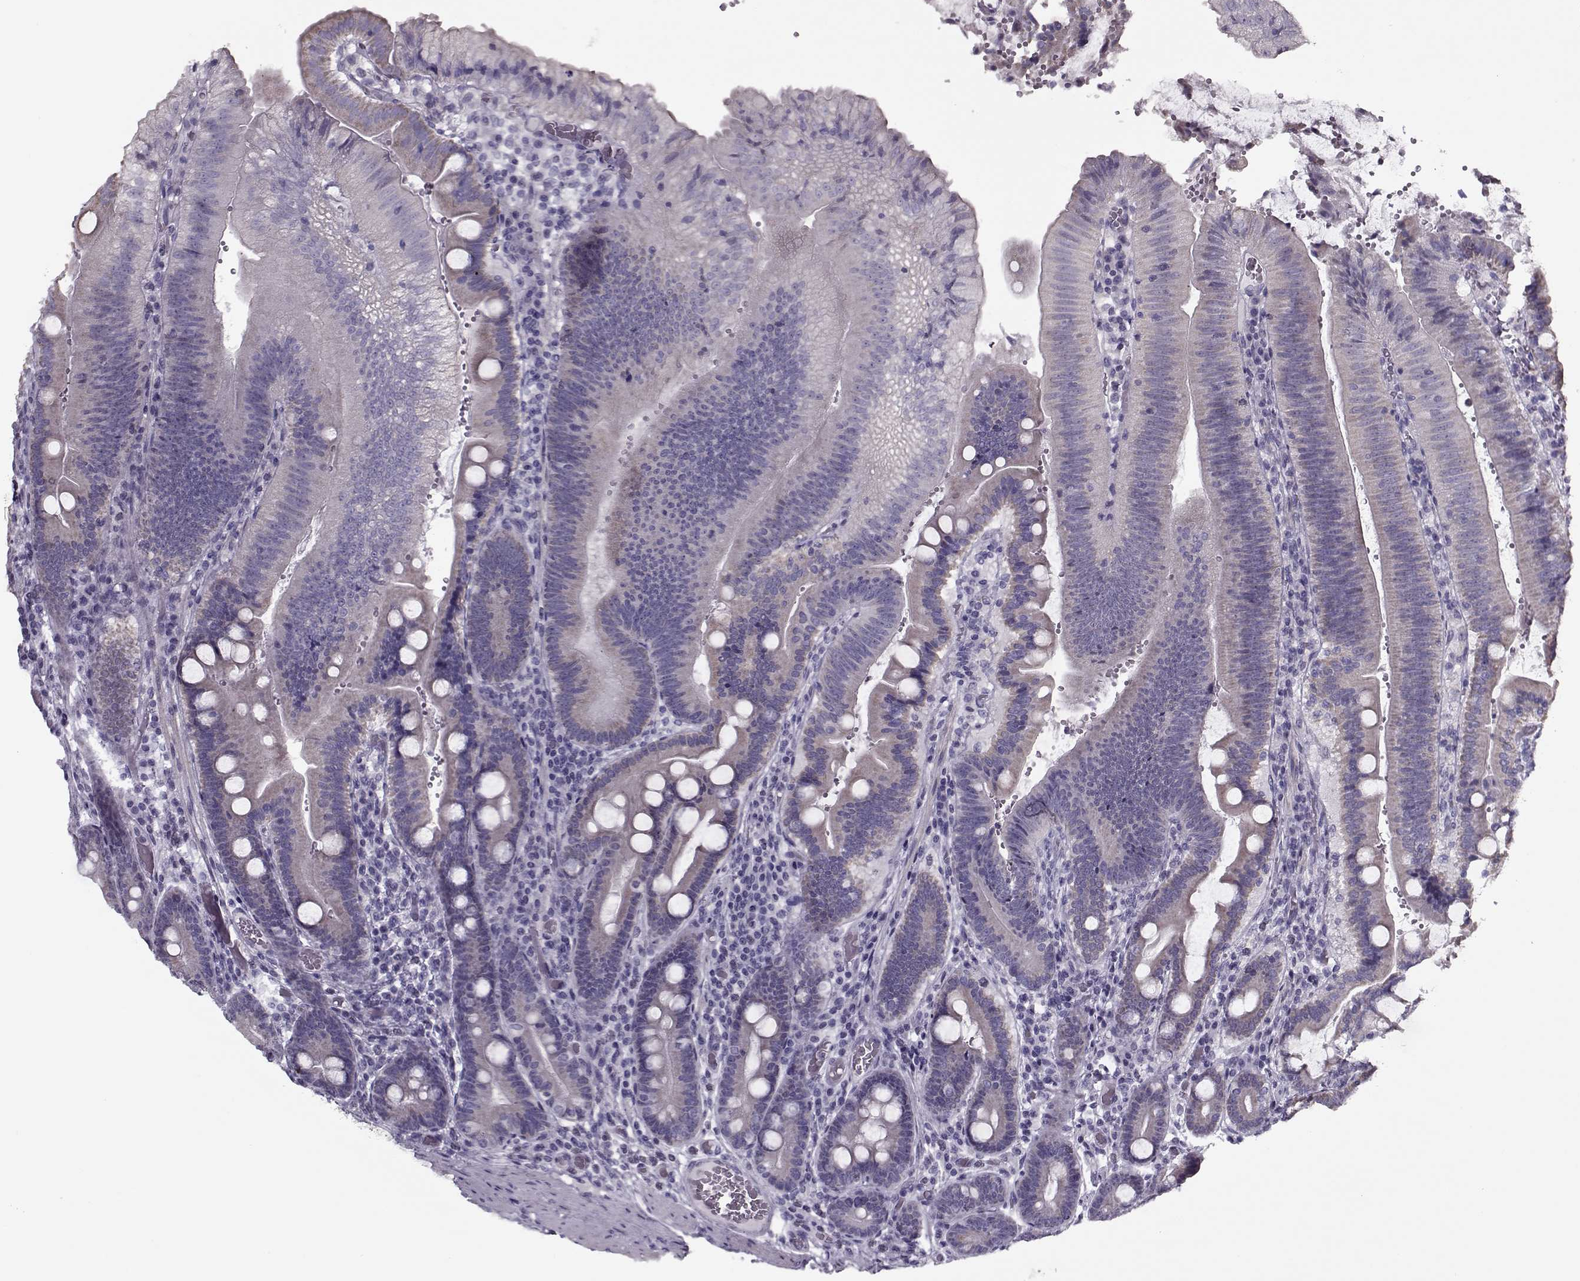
{"staining": {"intensity": "negative", "quantity": "none", "location": "none"}, "tissue": "duodenum", "cell_type": "Glandular cells", "image_type": "normal", "snomed": [{"axis": "morphology", "description": "Normal tissue, NOS"}, {"axis": "topography", "description": "Duodenum"}], "caption": "This is a photomicrograph of immunohistochemistry staining of unremarkable duodenum, which shows no expression in glandular cells. The staining was performed using DAB to visualize the protein expression in brown, while the nuclei were stained in blue with hematoxylin (Magnification: 20x).", "gene": "CIBAR1", "patient": {"sex": "female", "age": 62}}